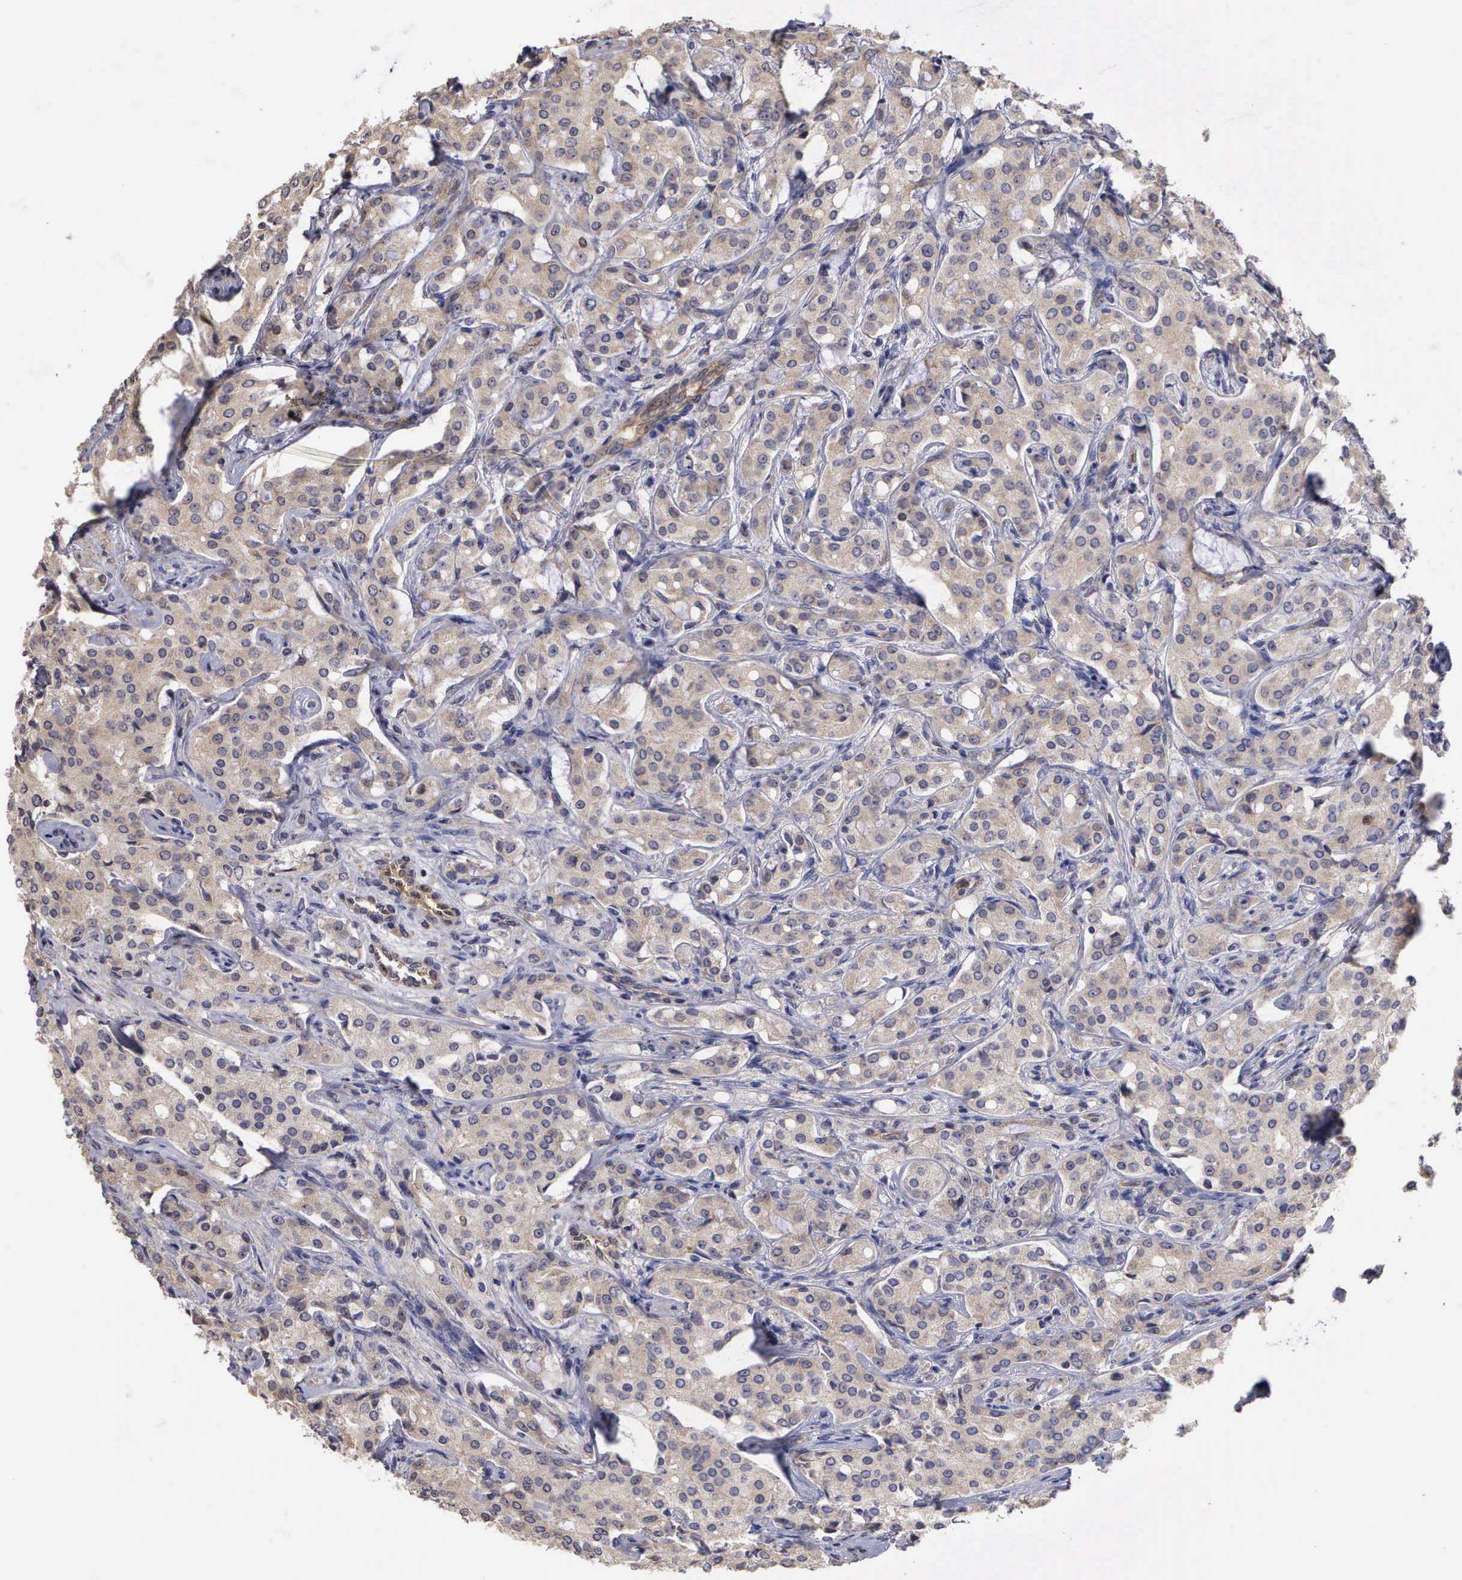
{"staining": {"intensity": "weak", "quantity": "25%-75%", "location": "cytoplasmic/membranous"}, "tissue": "prostate cancer", "cell_type": "Tumor cells", "image_type": "cancer", "snomed": [{"axis": "morphology", "description": "Adenocarcinoma, Medium grade"}, {"axis": "topography", "description": "Prostate"}], "caption": "Immunohistochemical staining of human prostate cancer (medium-grade adenocarcinoma) demonstrates weak cytoplasmic/membranous protein staining in about 25%-75% of tumor cells.", "gene": "DNAJB7", "patient": {"sex": "male", "age": 72}}